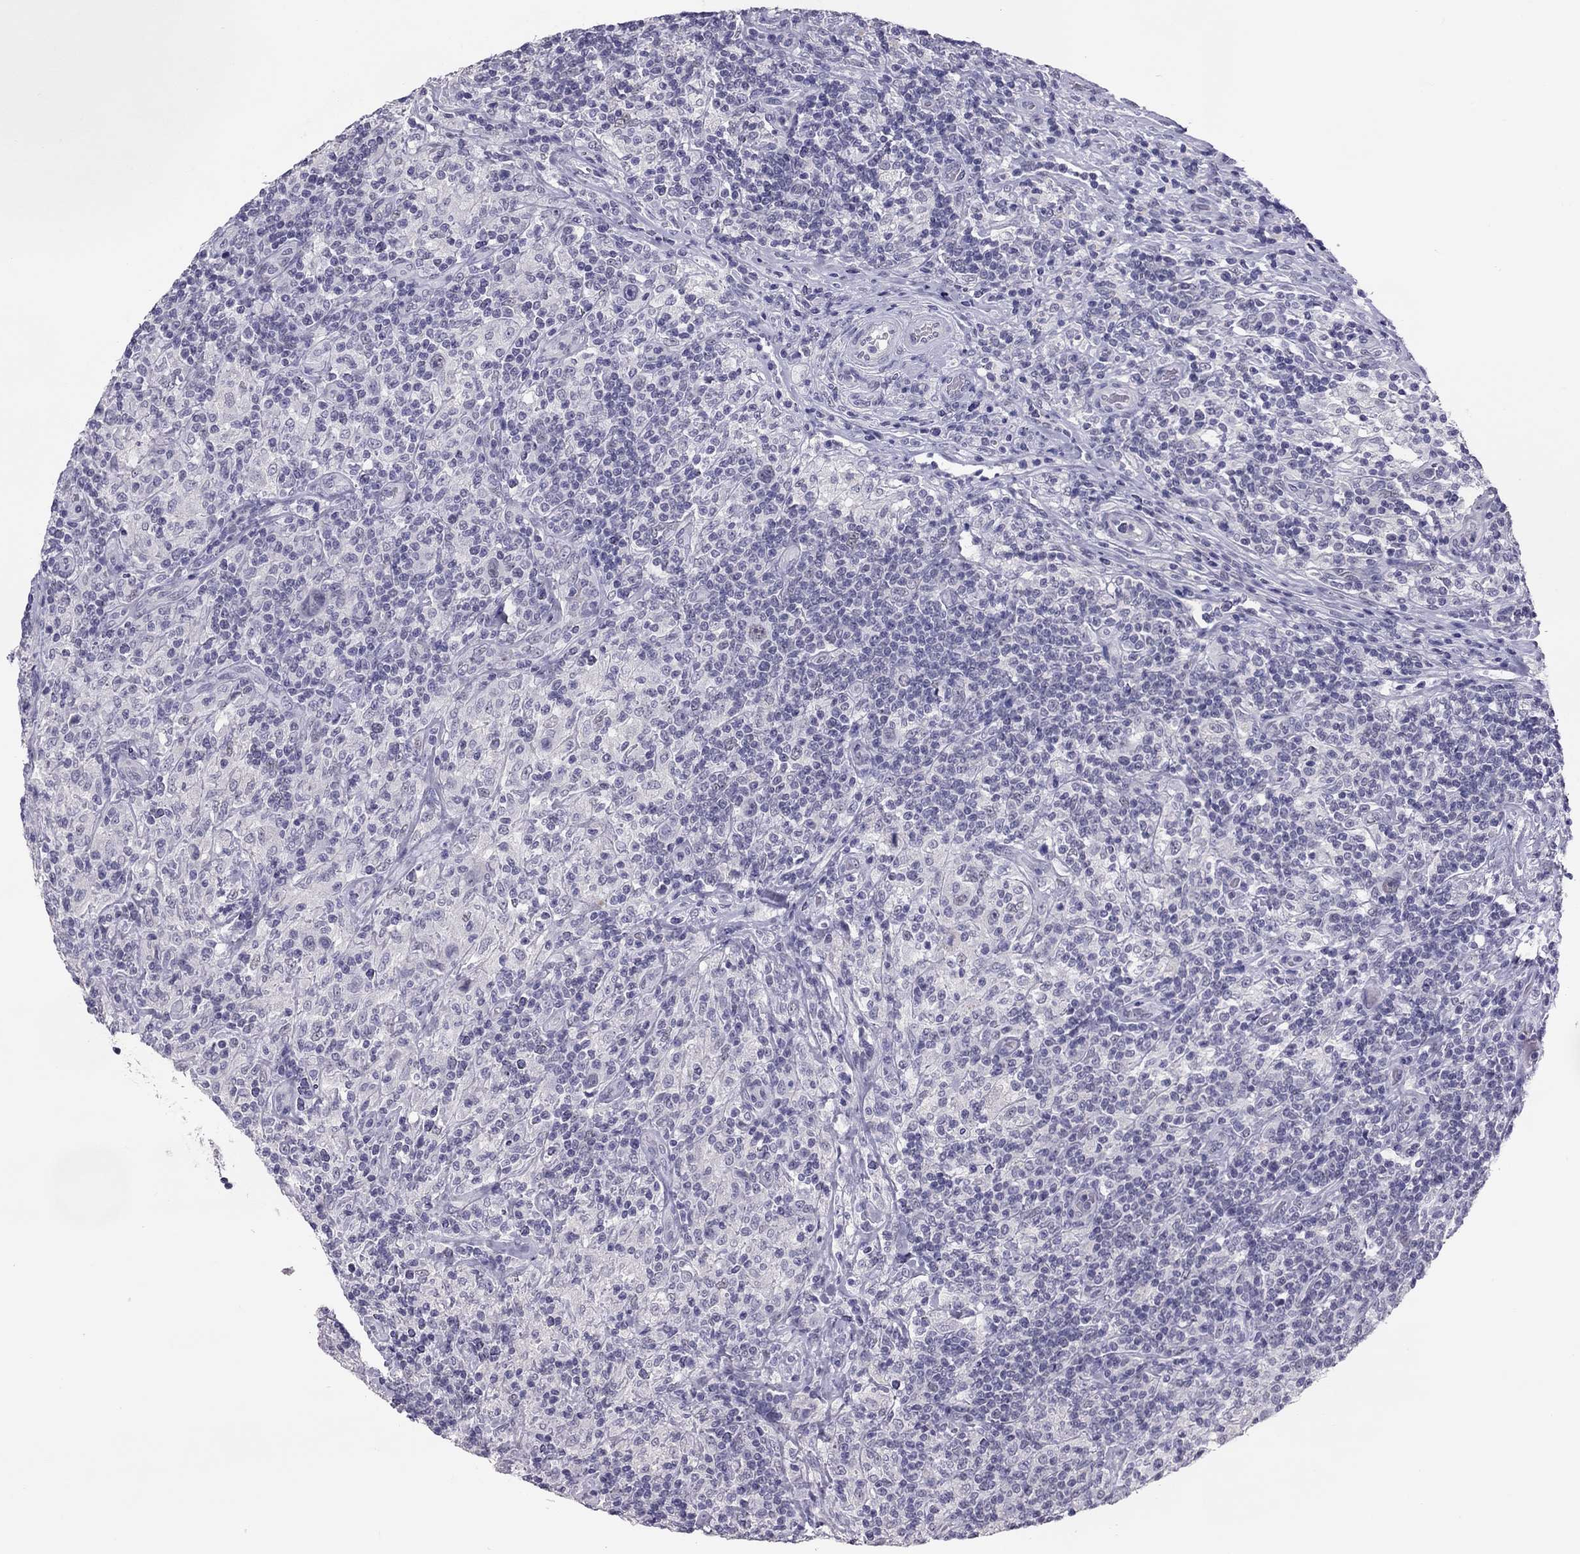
{"staining": {"intensity": "negative", "quantity": "none", "location": "none"}, "tissue": "lymphoma", "cell_type": "Tumor cells", "image_type": "cancer", "snomed": [{"axis": "morphology", "description": "Hodgkin's disease, NOS"}, {"axis": "topography", "description": "Lymph node"}], "caption": "High magnification brightfield microscopy of Hodgkin's disease stained with DAB (3,3'-diaminobenzidine) (brown) and counterstained with hematoxylin (blue): tumor cells show no significant positivity. (Stains: DAB immunohistochemistry with hematoxylin counter stain, Microscopy: brightfield microscopy at high magnification).", "gene": "PHOX2A", "patient": {"sex": "male", "age": 70}}